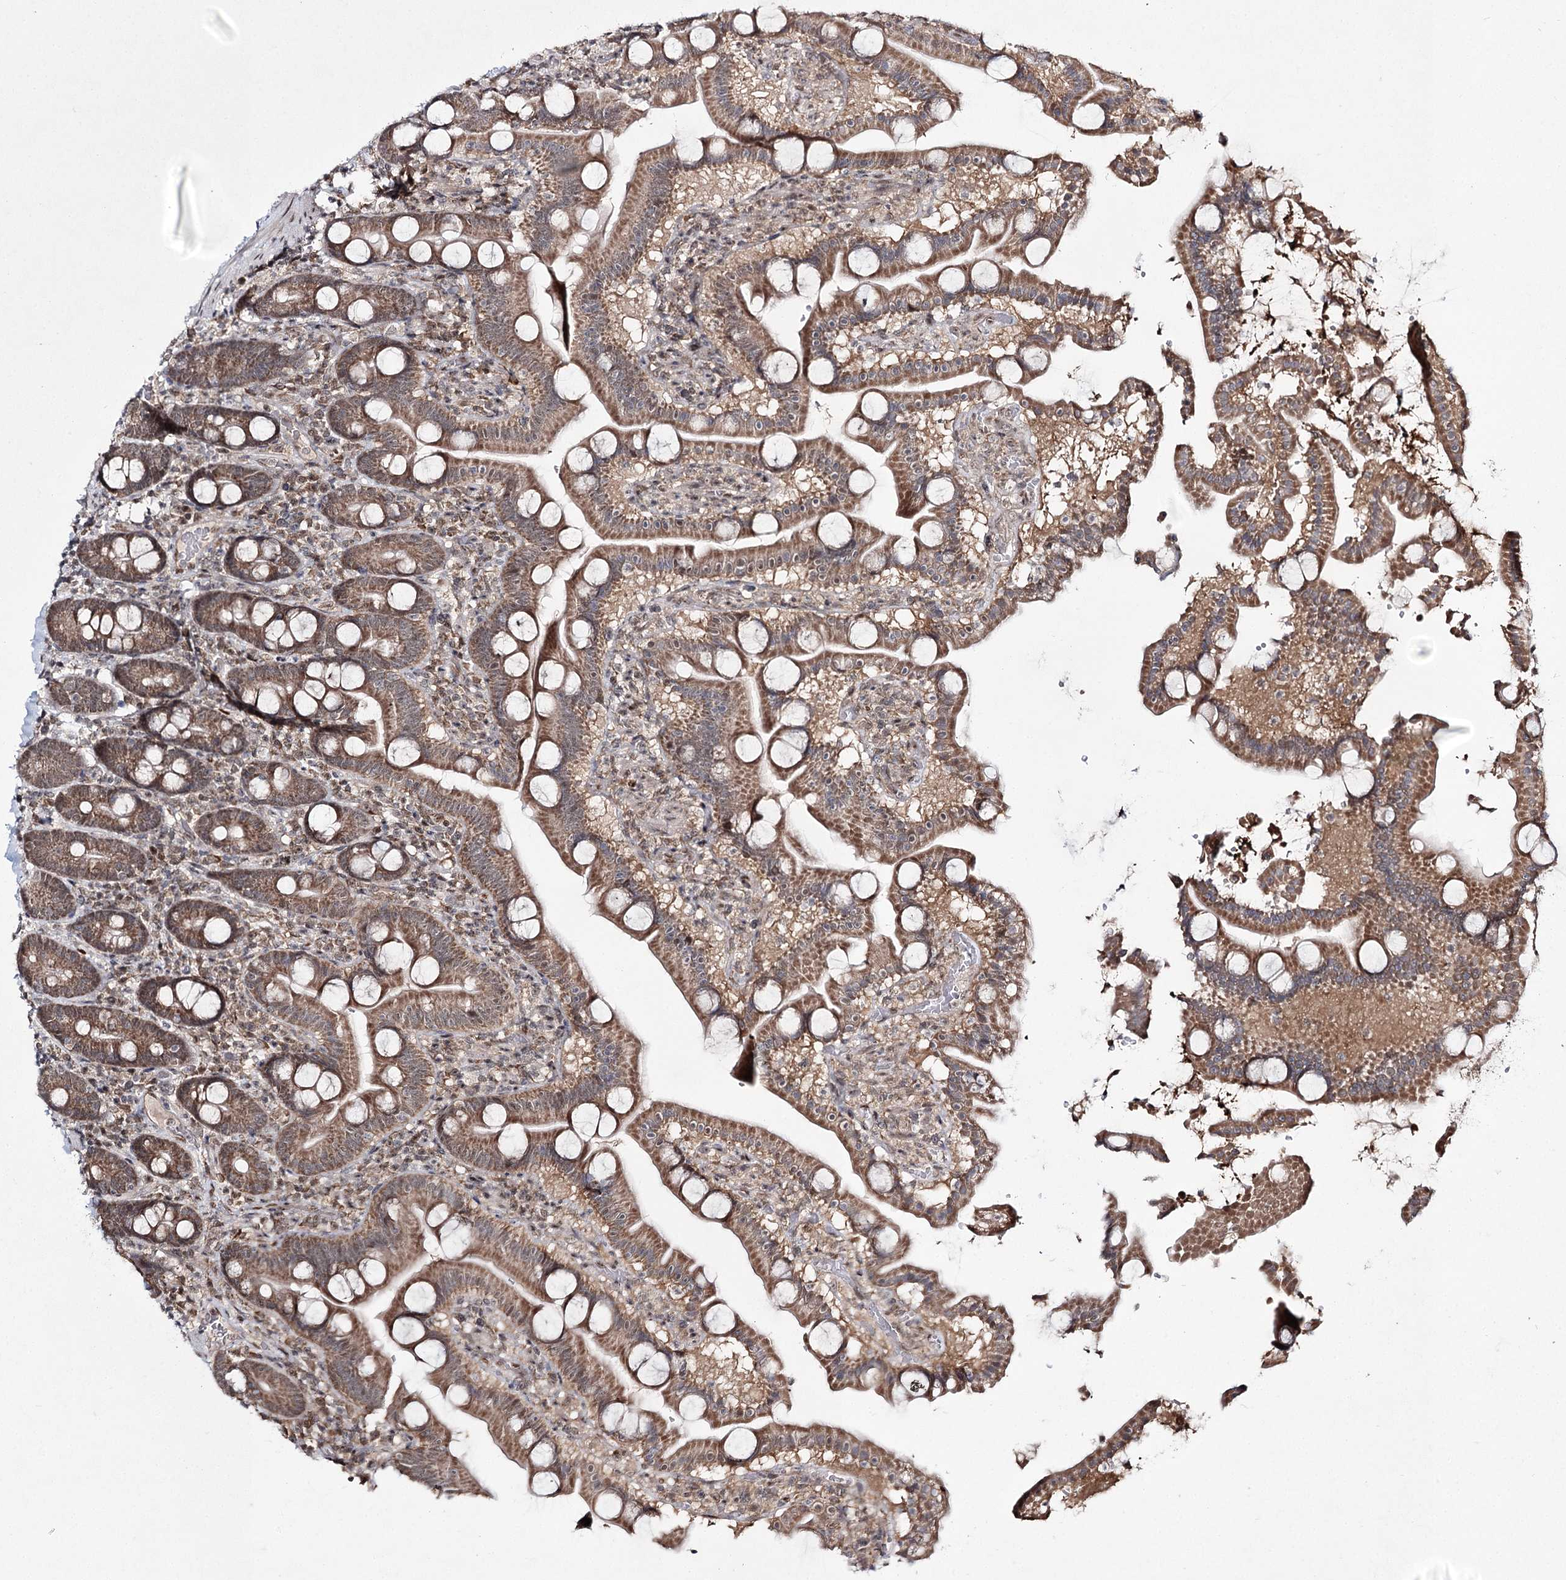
{"staining": {"intensity": "moderate", "quantity": ">75%", "location": "cytoplasmic/membranous"}, "tissue": "duodenum", "cell_type": "Glandular cells", "image_type": "normal", "snomed": [{"axis": "morphology", "description": "Normal tissue, NOS"}, {"axis": "topography", "description": "Duodenum"}], "caption": "Human duodenum stained with a brown dye exhibits moderate cytoplasmic/membranous positive positivity in approximately >75% of glandular cells.", "gene": "TRNT1", "patient": {"sex": "male", "age": 55}}